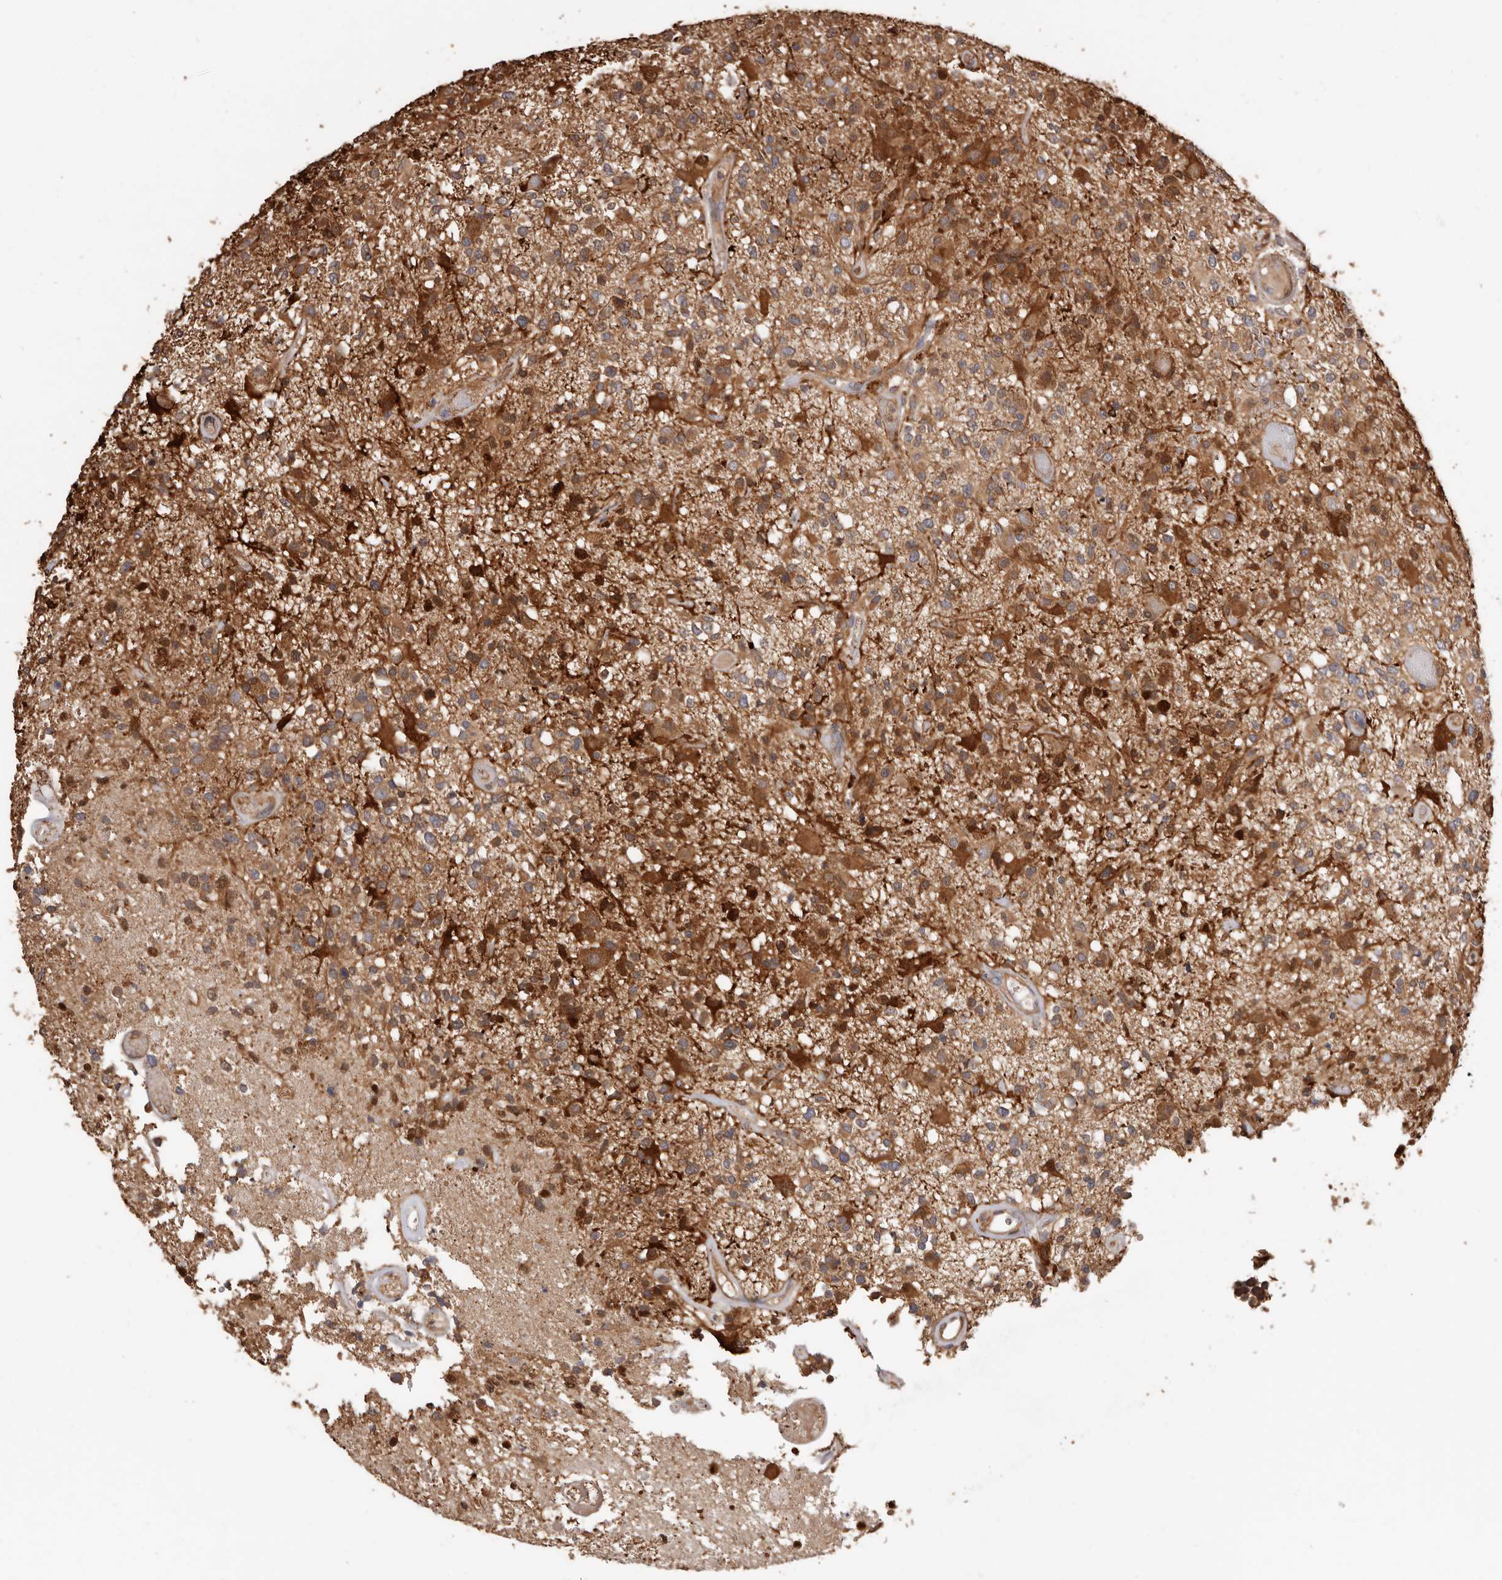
{"staining": {"intensity": "moderate", "quantity": ">75%", "location": "cytoplasmic/membranous"}, "tissue": "glioma", "cell_type": "Tumor cells", "image_type": "cancer", "snomed": [{"axis": "morphology", "description": "Glioma, malignant, High grade"}, {"axis": "morphology", "description": "Glioblastoma, NOS"}, {"axis": "topography", "description": "Brain"}], "caption": "Glioblastoma stained with a protein marker exhibits moderate staining in tumor cells.", "gene": "COQ8B", "patient": {"sex": "male", "age": 60}}